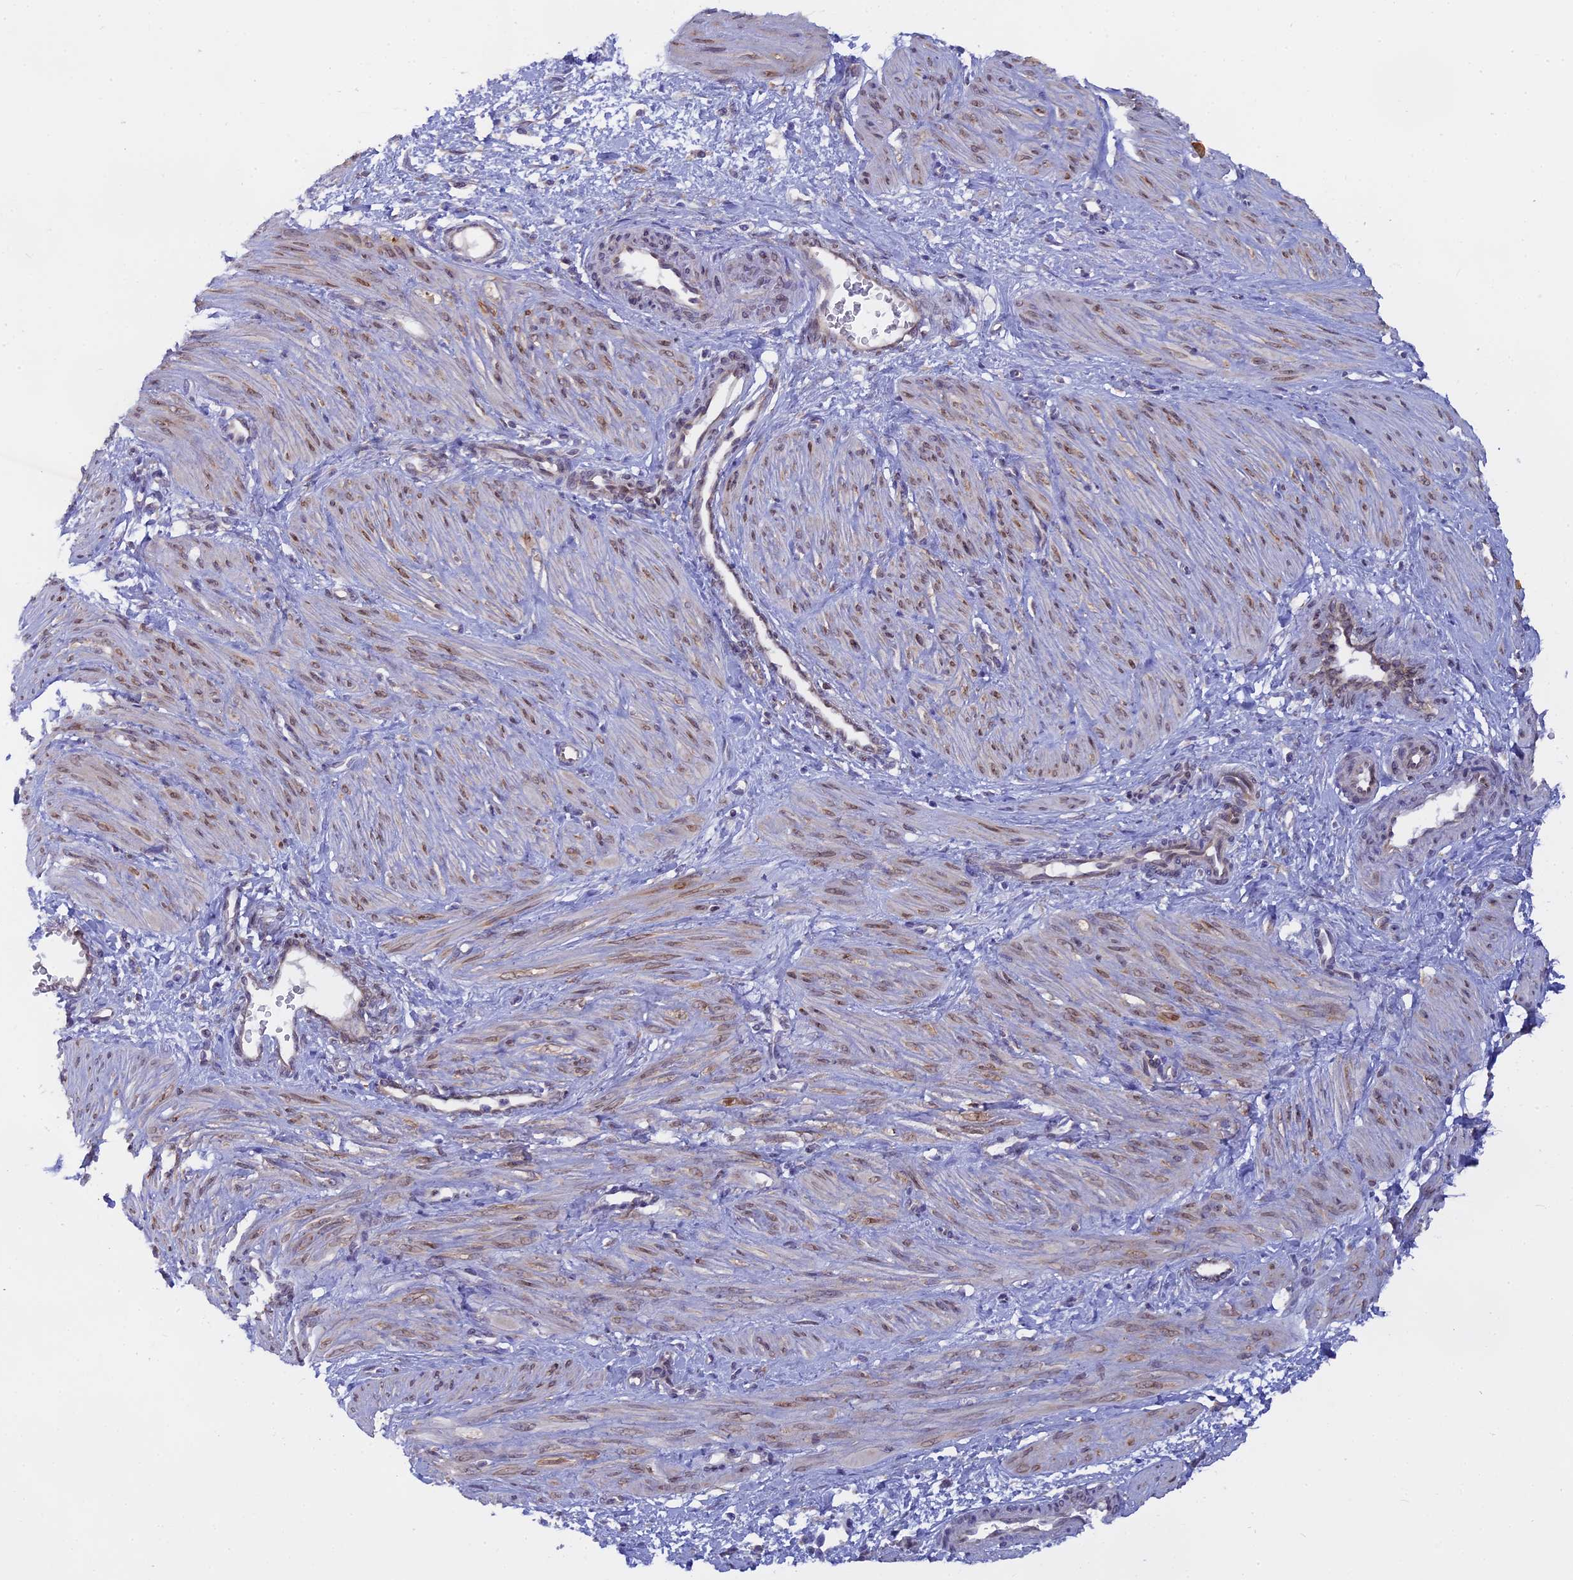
{"staining": {"intensity": "moderate", "quantity": "<25%", "location": "cytoplasmic/membranous"}, "tissue": "smooth muscle", "cell_type": "Smooth muscle cells", "image_type": "normal", "snomed": [{"axis": "morphology", "description": "Normal tissue, NOS"}, {"axis": "topography", "description": "Endometrium"}], "caption": "High-power microscopy captured an immunohistochemistry histopathology image of benign smooth muscle, revealing moderate cytoplasmic/membranous staining in approximately <25% of smooth muscle cells. (DAB IHC with brightfield microscopy, high magnification).", "gene": "TLCD1", "patient": {"sex": "female", "age": 33}}